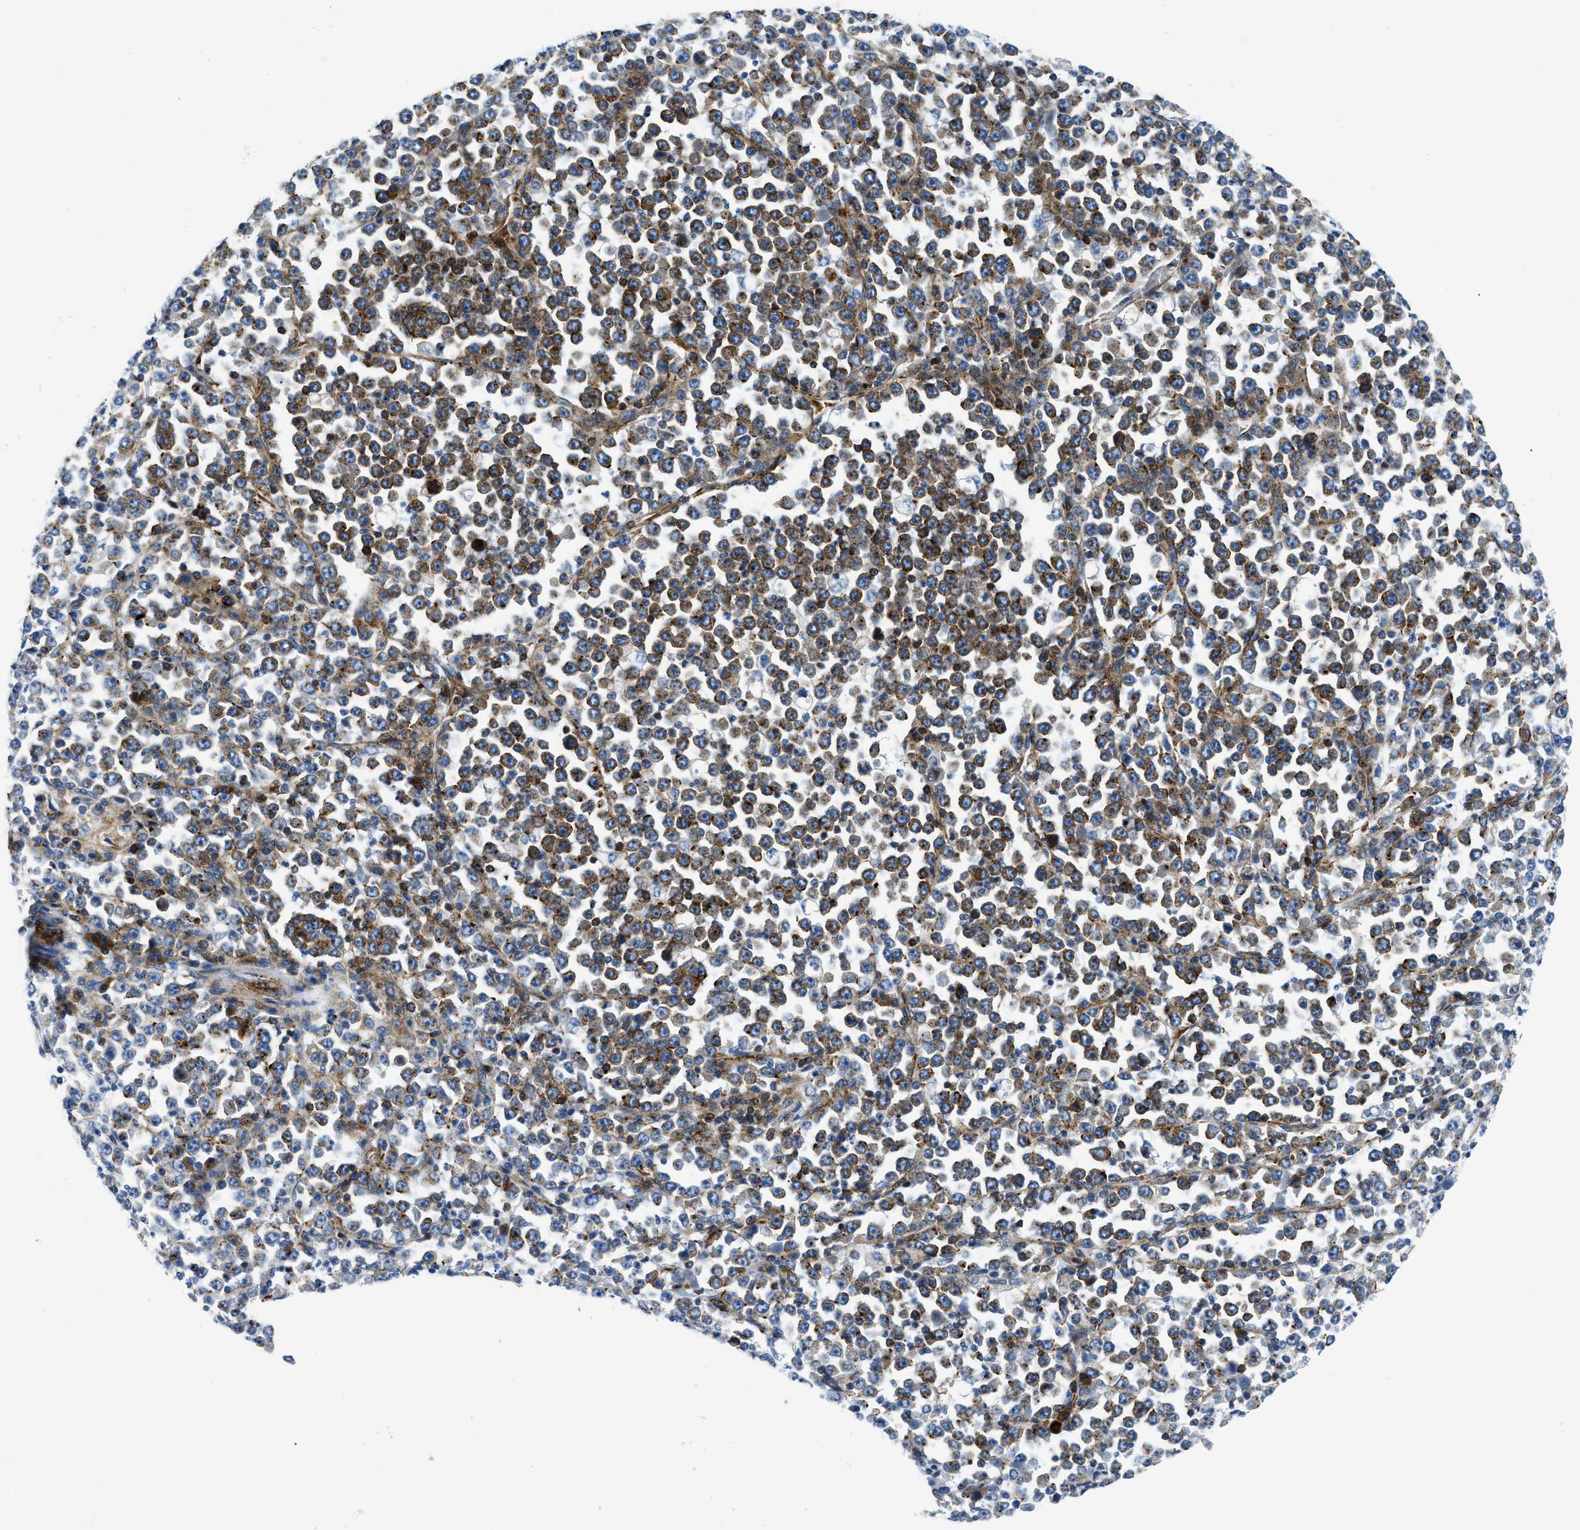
{"staining": {"intensity": "moderate", "quantity": ">75%", "location": "cytoplasmic/membranous"}, "tissue": "stomach cancer", "cell_type": "Tumor cells", "image_type": "cancer", "snomed": [{"axis": "morphology", "description": "Normal tissue, NOS"}, {"axis": "morphology", "description": "Adenocarcinoma, NOS"}, {"axis": "topography", "description": "Stomach, upper"}, {"axis": "topography", "description": "Stomach"}], "caption": "Tumor cells exhibit moderate cytoplasmic/membranous staining in approximately >75% of cells in stomach adenocarcinoma.", "gene": "CUTA", "patient": {"sex": "male", "age": 59}}